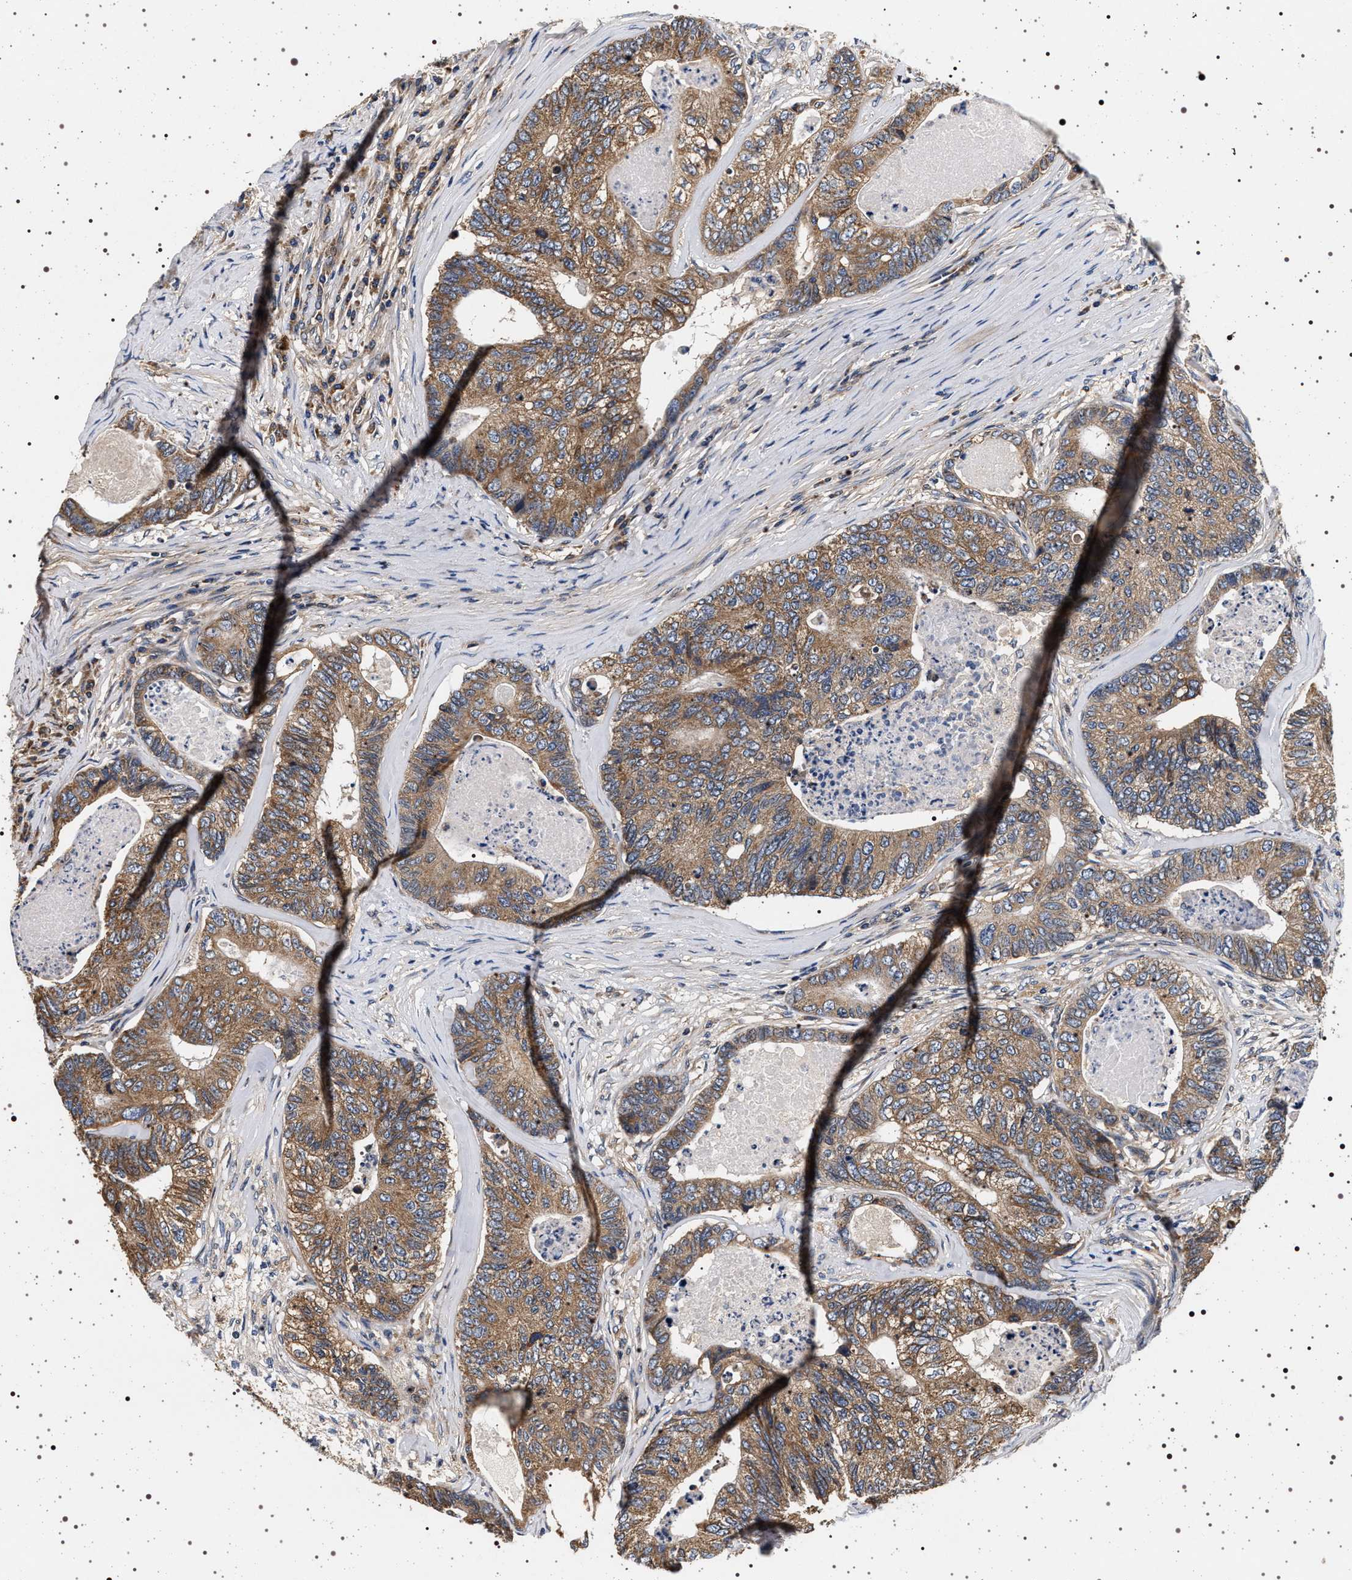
{"staining": {"intensity": "moderate", "quantity": ">75%", "location": "cytoplasmic/membranous"}, "tissue": "colorectal cancer", "cell_type": "Tumor cells", "image_type": "cancer", "snomed": [{"axis": "morphology", "description": "Adenocarcinoma, NOS"}, {"axis": "topography", "description": "Colon"}], "caption": "A photomicrograph showing moderate cytoplasmic/membranous staining in about >75% of tumor cells in colorectal adenocarcinoma, as visualized by brown immunohistochemical staining.", "gene": "DCBLD2", "patient": {"sex": "female", "age": 67}}